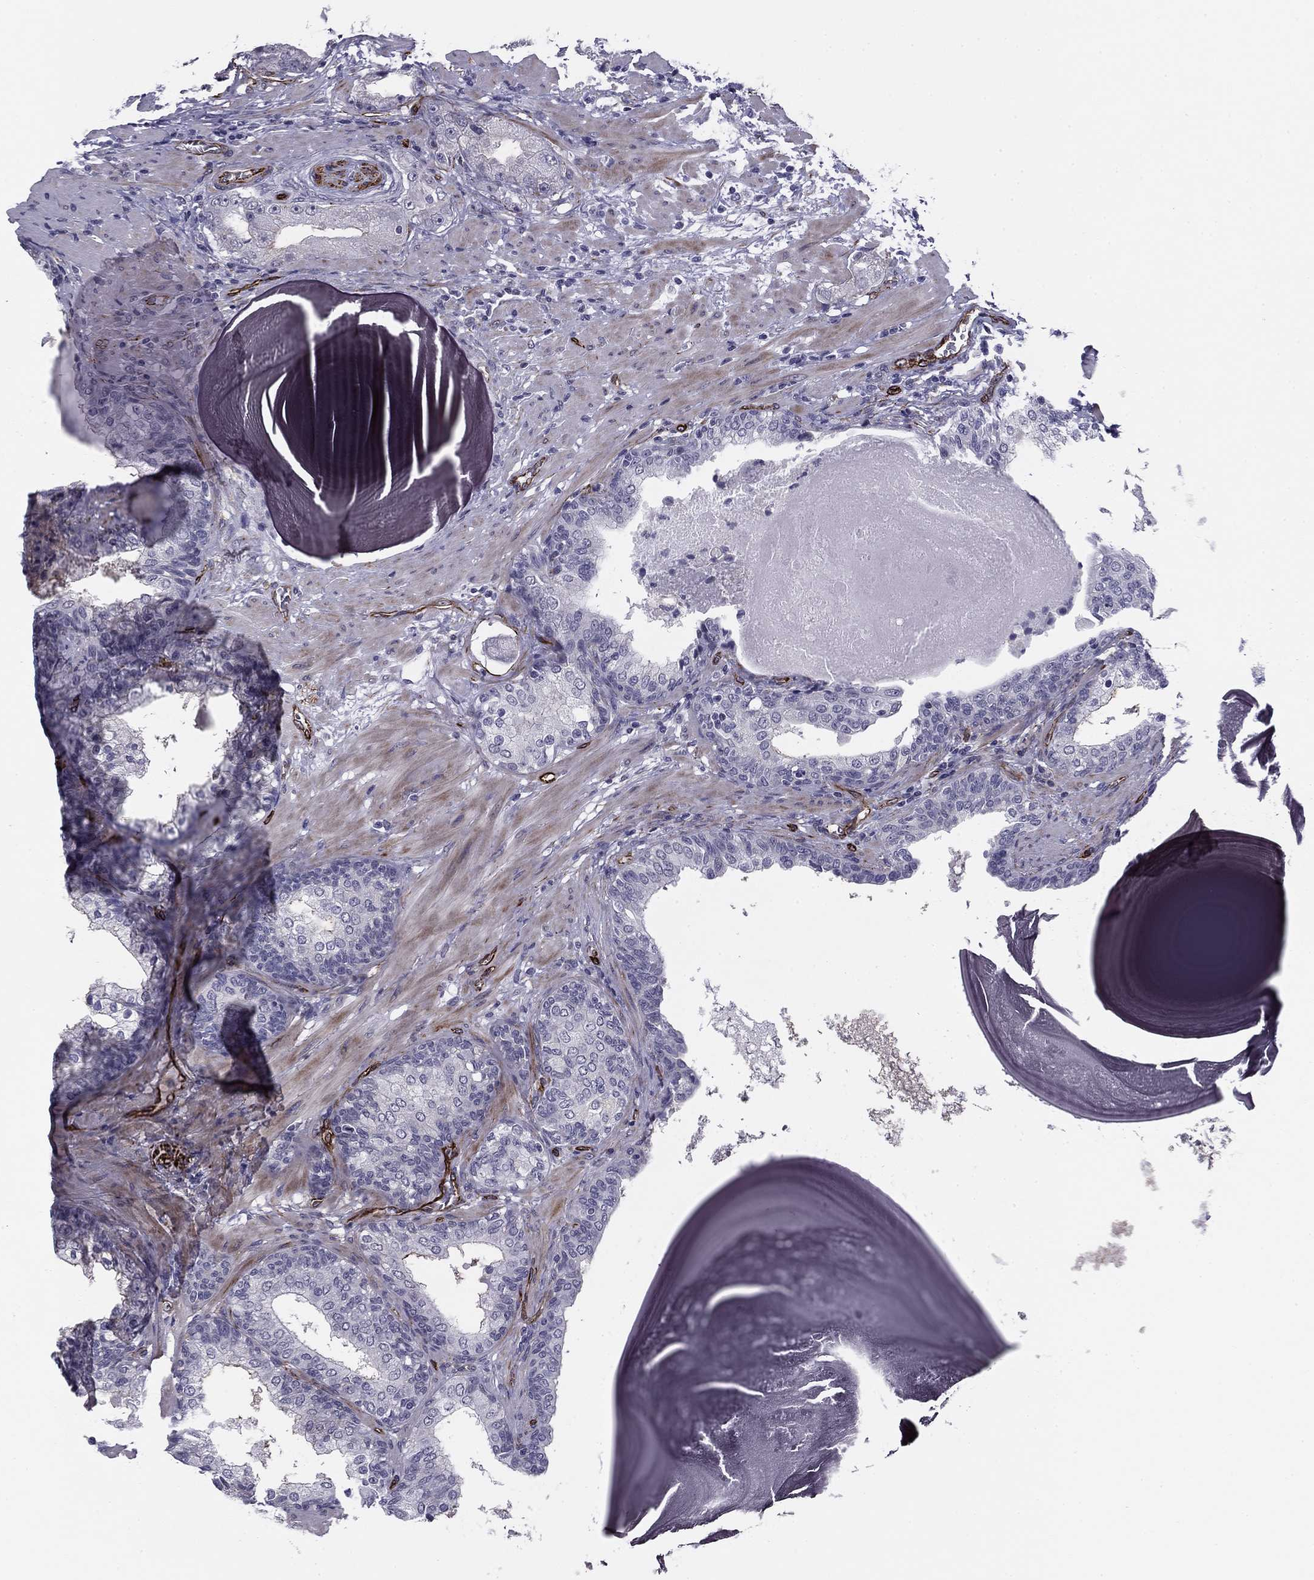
{"staining": {"intensity": "negative", "quantity": "none", "location": "none"}, "tissue": "prostate cancer", "cell_type": "Tumor cells", "image_type": "cancer", "snomed": [{"axis": "morphology", "description": "Adenocarcinoma, Low grade"}, {"axis": "topography", "description": "Prostate"}], "caption": "An IHC image of adenocarcinoma (low-grade) (prostate) is shown. There is no staining in tumor cells of adenocarcinoma (low-grade) (prostate).", "gene": "ANKS4B", "patient": {"sex": "male", "age": 62}}